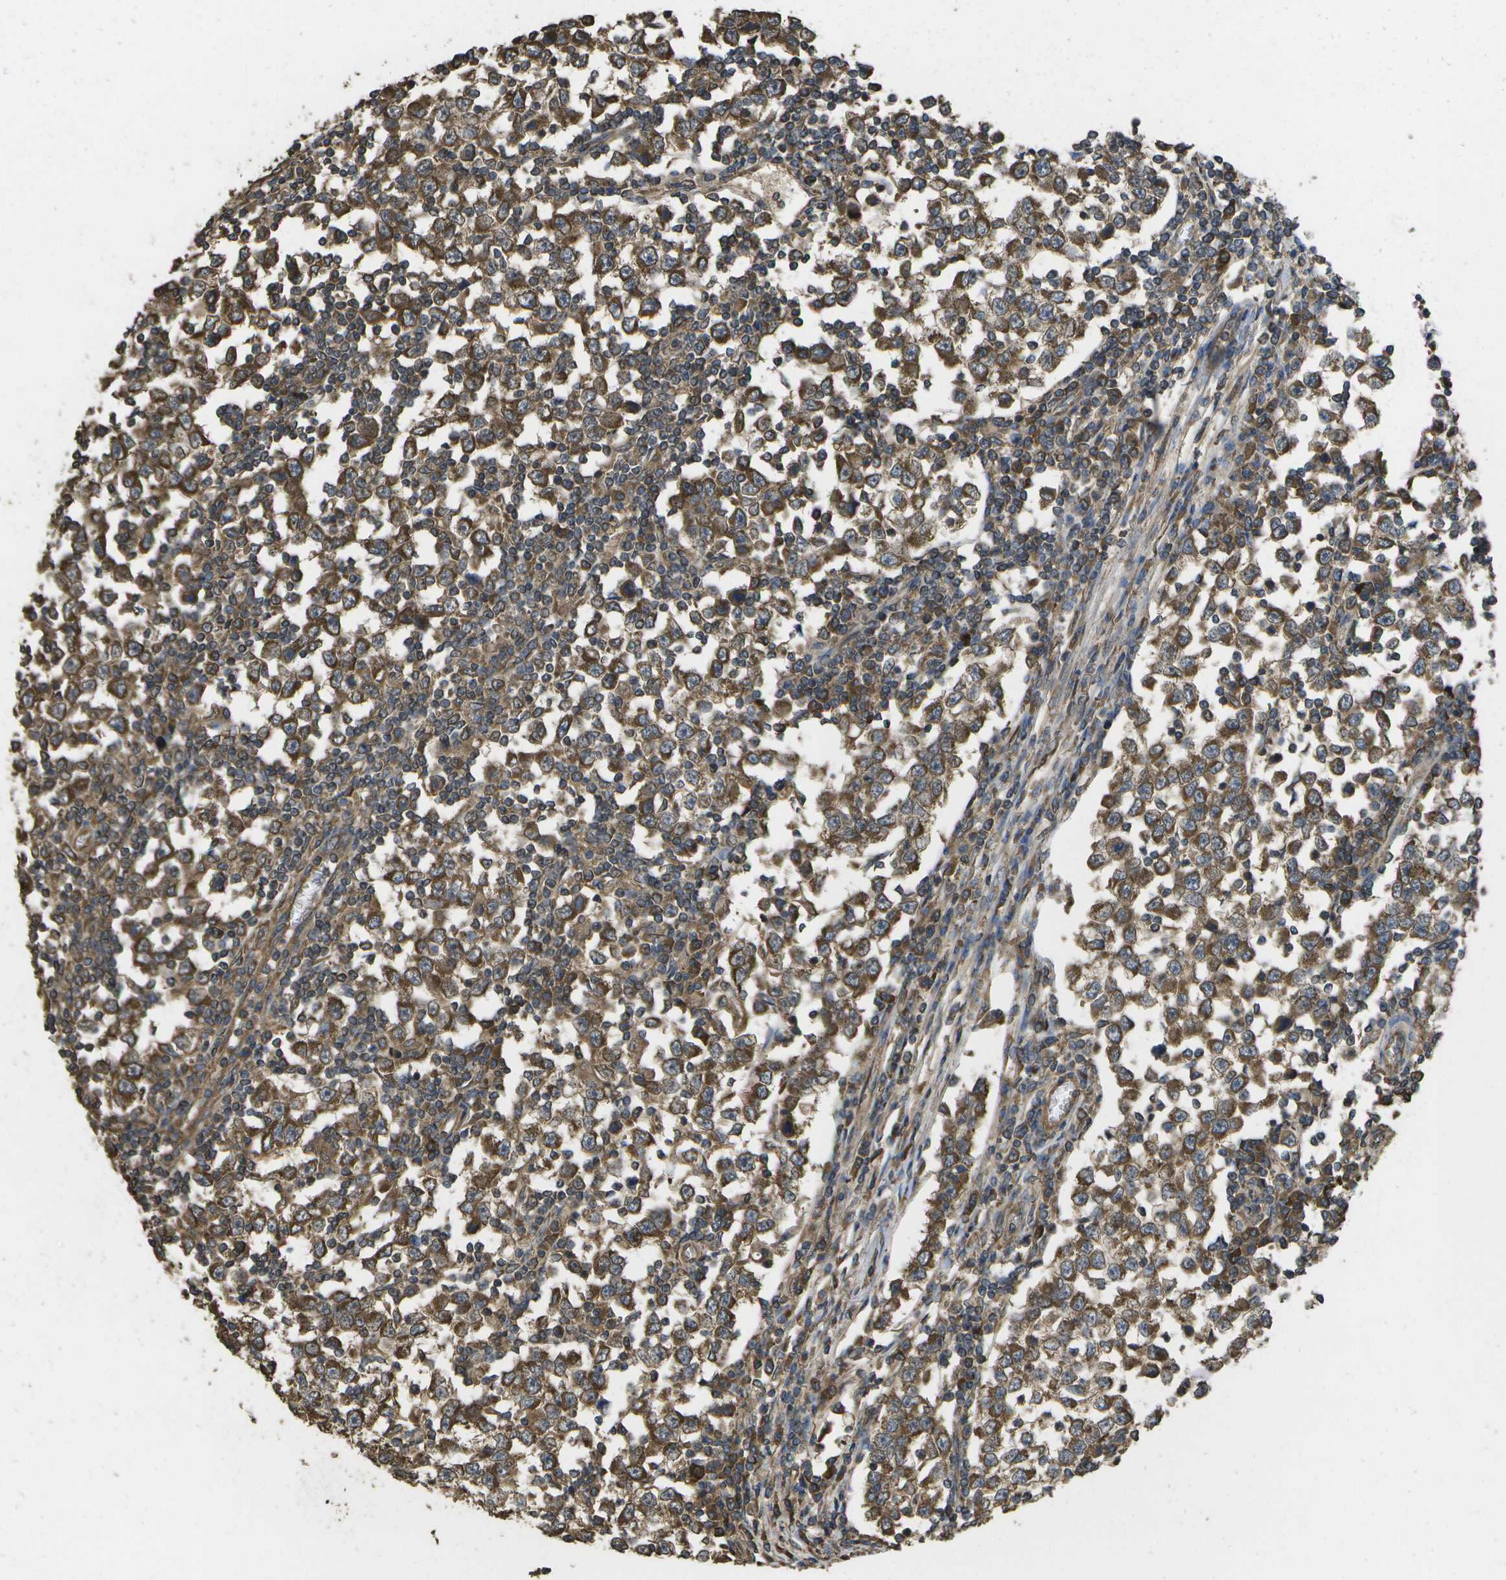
{"staining": {"intensity": "moderate", "quantity": ">75%", "location": "cytoplasmic/membranous"}, "tissue": "testis cancer", "cell_type": "Tumor cells", "image_type": "cancer", "snomed": [{"axis": "morphology", "description": "Seminoma, NOS"}, {"axis": "topography", "description": "Testis"}], "caption": "Immunohistochemical staining of testis cancer shows medium levels of moderate cytoplasmic/membranous protein positivity in approximately >75% of tumor cells.", "gene": "SACS", "patient": {"sex": "male", "age": 65}}